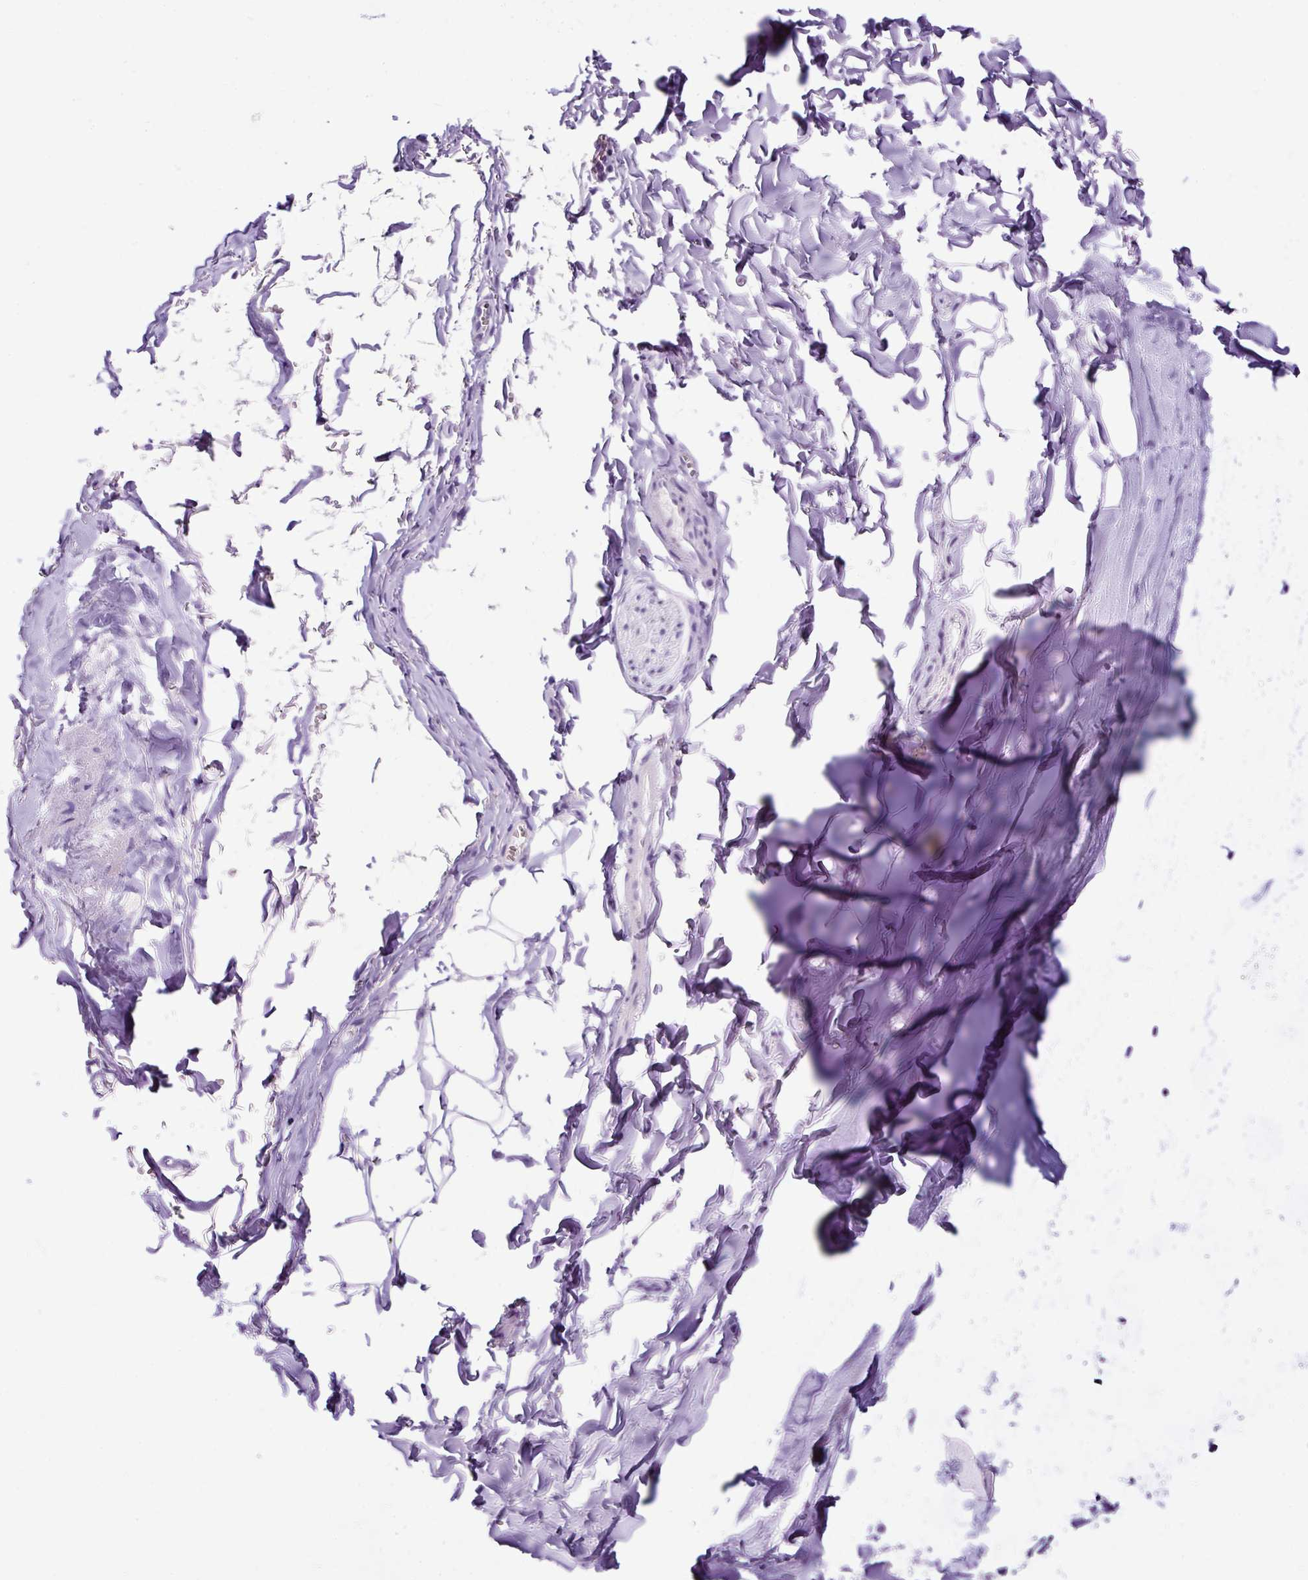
{"staining": {"intensity": "negative", "quantity": "none", "location": "none"}, "tissue": "adipose tissue", "cell_type": "Adipocytes", "image_type": "normal", "snomed": [{"axis": "morphology", "description": "Normal tissue, NOS"}, {"axis": "topography", "description": "Cartilage tissue"}, {"axis": "topography", "description": "Bronchus"}, {"axis": "topography", "description": "Peripheral nerve tissue"}], "caption": "High power microscopy histopathology image of an immunohistochemistry micrograph of unremarkable adipose tissue, revealing no significant staining in adipocytes.", "gene": "STOX2", "patient": {"sex": "female", "age": 59}}